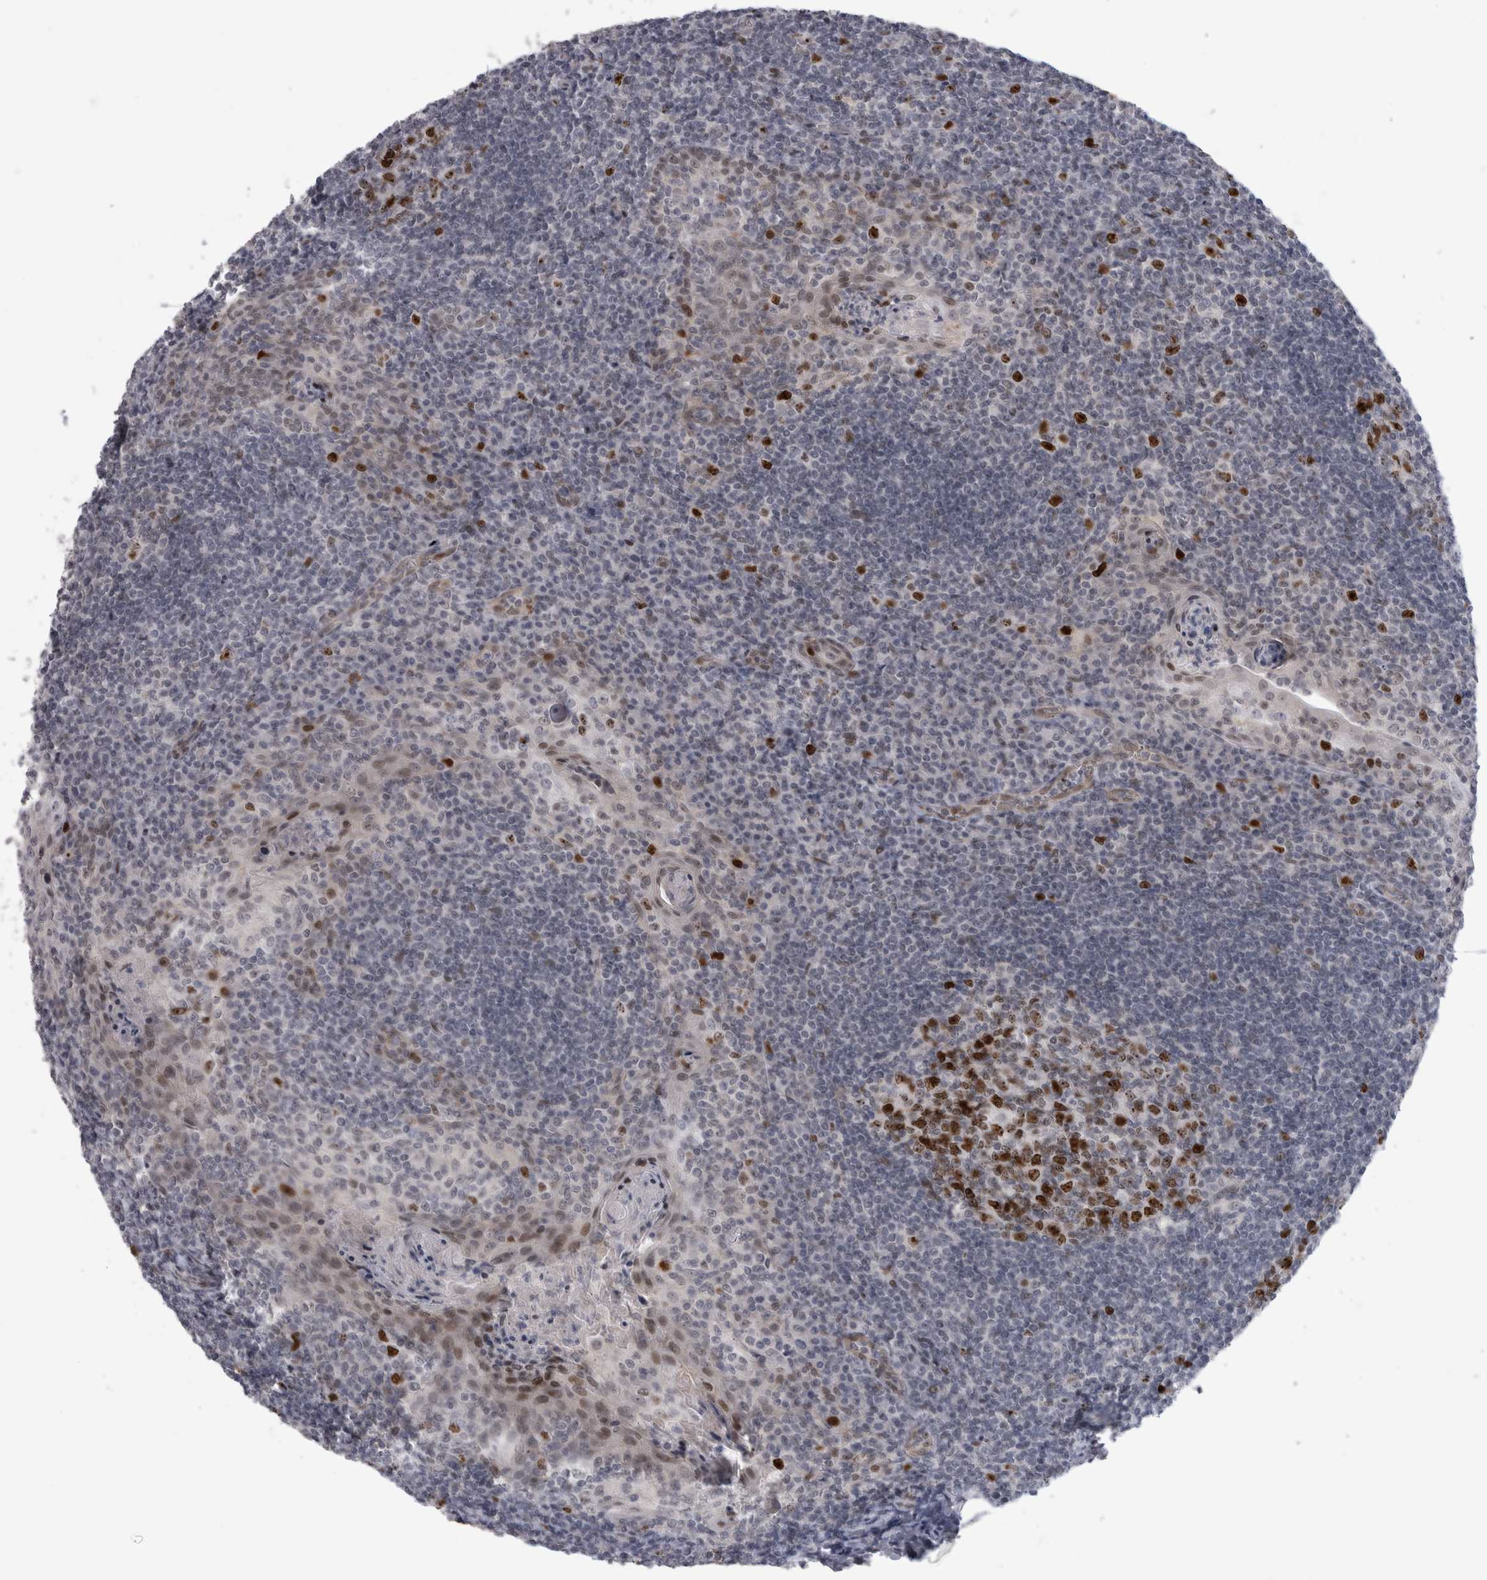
{"staining": {"intensity": "strong", "quantity": "25%-75%", "location": "nuclear"}, "tissue": "tonsil", "cell_type": "Germinal center cells", "image_type": "normal", "snomed": [{"axis": "morphology", "description": "Normal tissue, NOS"}, {"axis": "topography", "description": "Tonsil"}], "caption": "IHC of unremarkable human tonsil displays high levels of strong nuclear positivity in about 25%-75% of germinal center cells. The protein of interest is shown in brown color, while the nuclei are stained blue.", "gene": "KIF18B", "patient": {"sex": "male", "age": 37}}